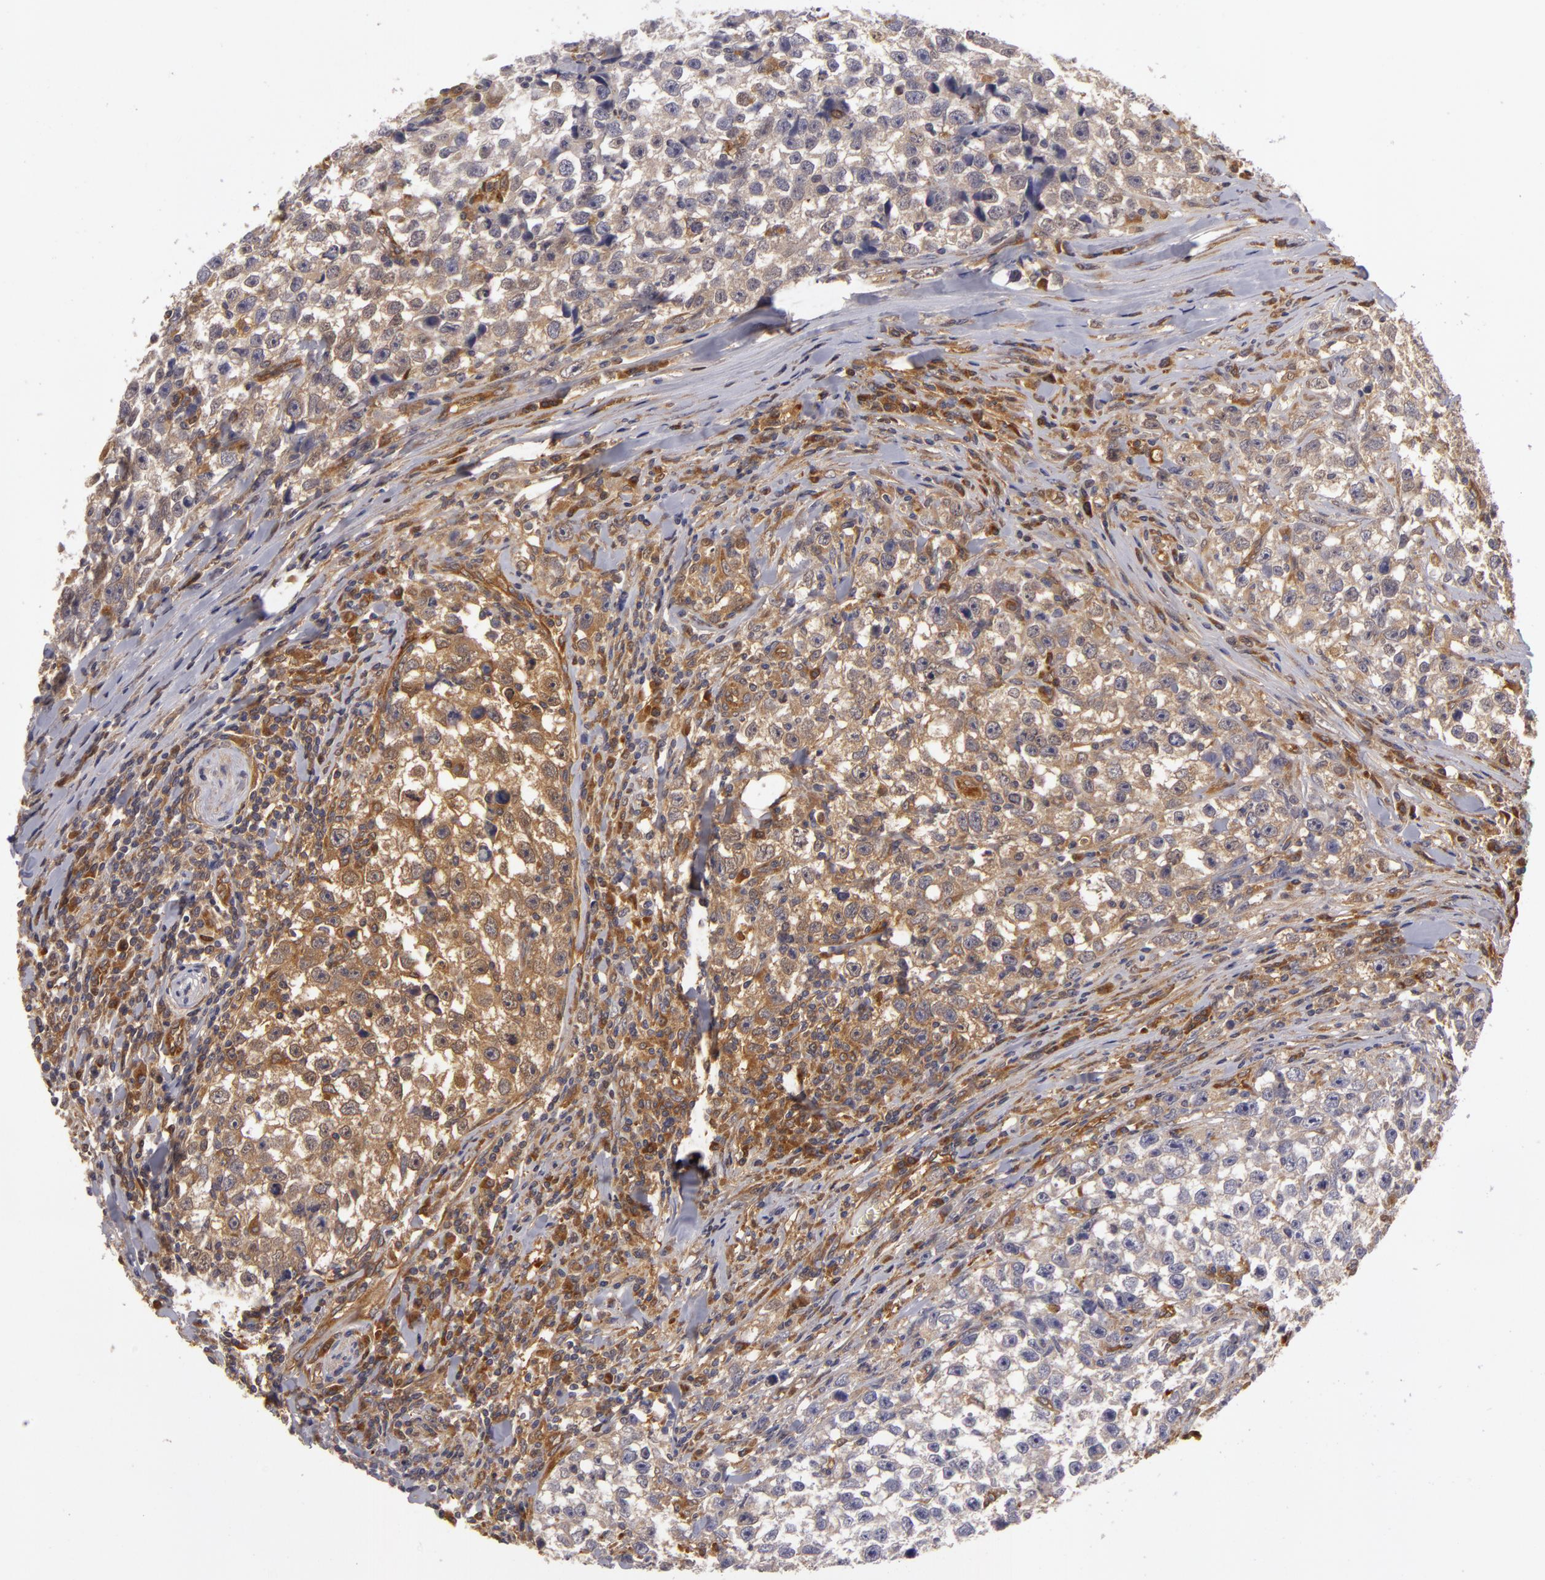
{"staining": {"intensity": "negative", "quantity": "none", "location": "none"}, "tissue": "testis cancer", "cell_type": "Tumor cells", "image_type": "cancer", "snomed": [{"axis": "morphology", "description": "Seminoma, NOS"}, {"axis": "morphology", "description": "Carcinoma, Embryonal, NOS"}, {"axis": "topography", "description": "Testis"}], "caption": "Immunohistochemical staining of human testis cancer (seminoma) demonstrates no significant positivity in tumor cells.", "gene": "ZNF229", "patient": {"sex": "male", "age": 30}}